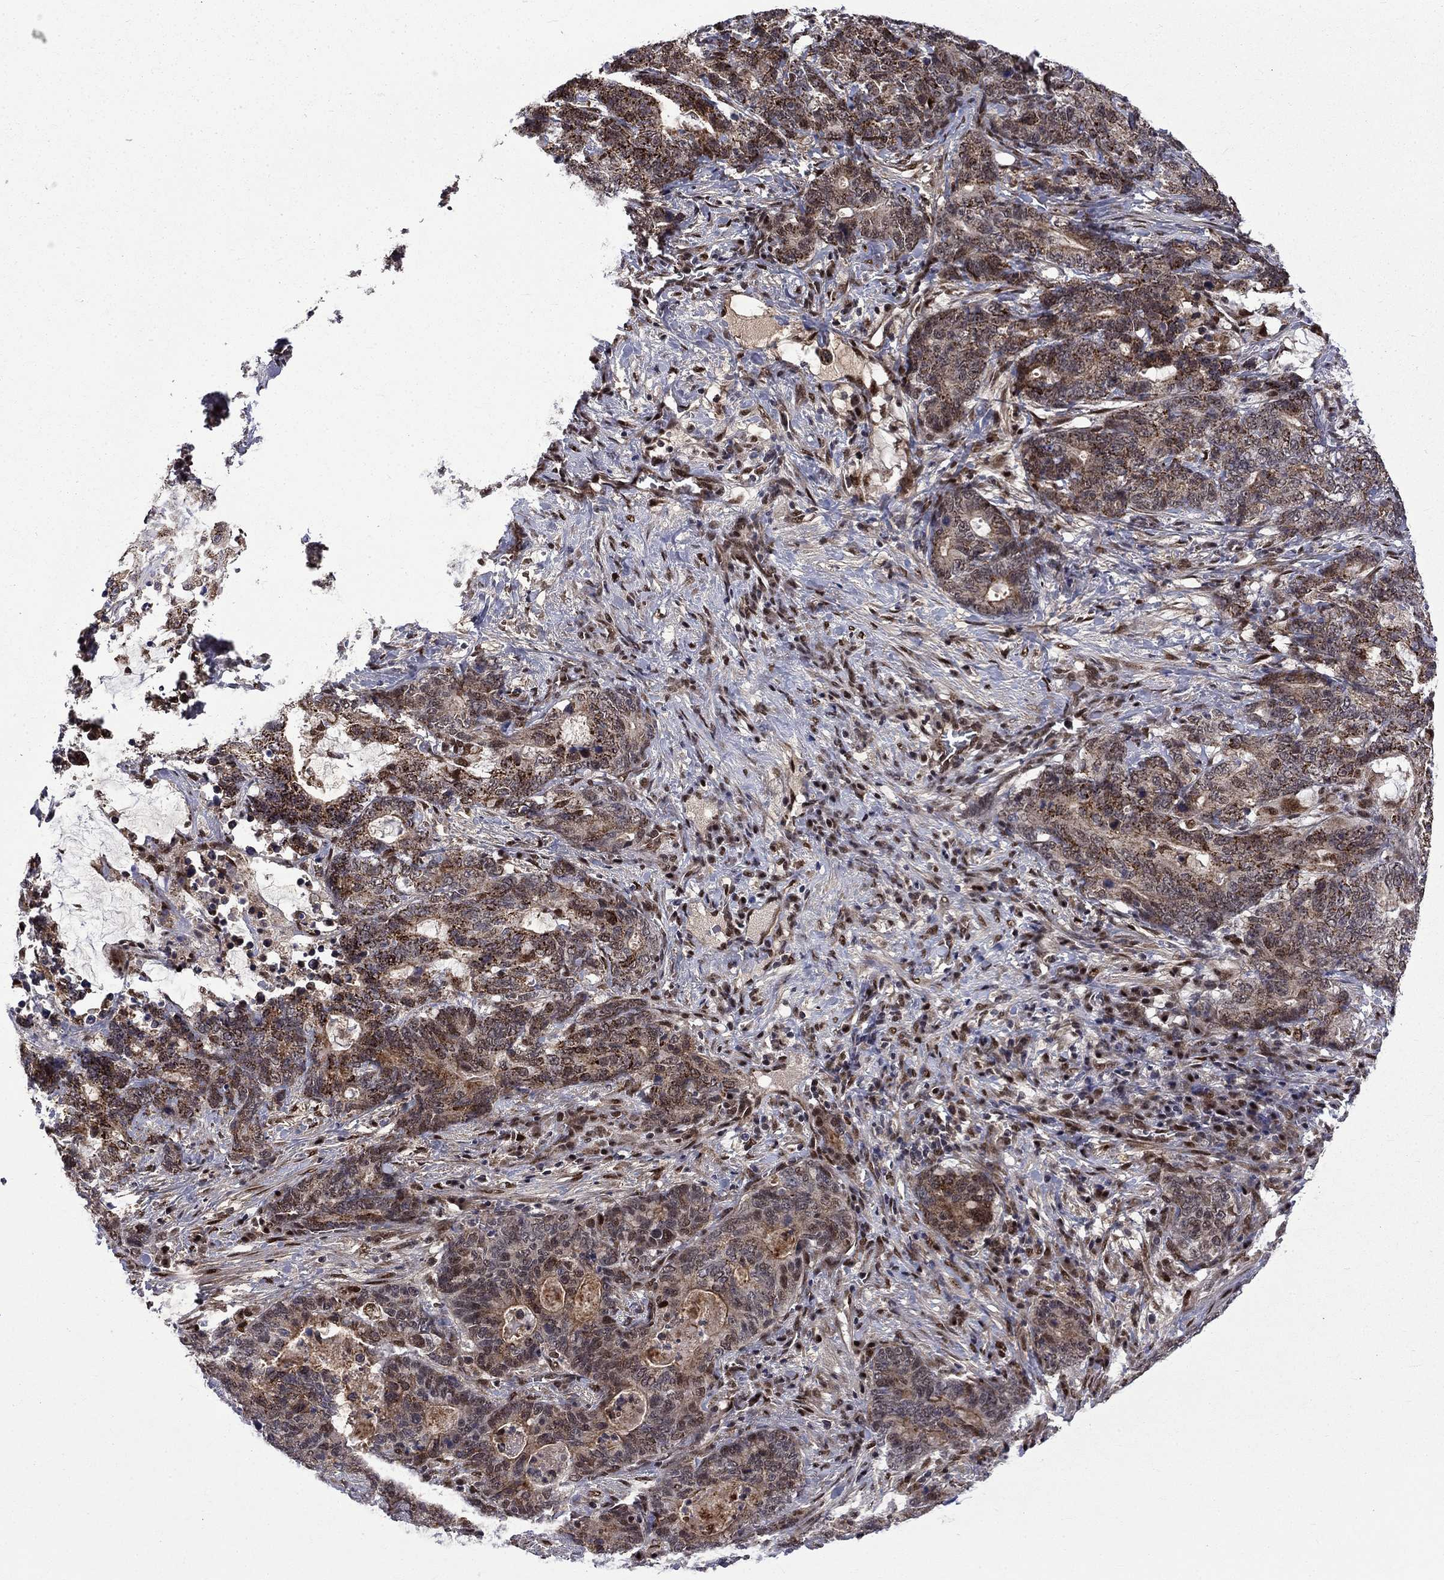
{"staining": {"intensity": "moderate", "quantity": ">75%", "location": "cytoplasmic/membranous"}, "tissue": "stomach cancer", "cell_type": "Tumor cells", "image_type": "cancer", "snomed": [{"axis": "morphology", "description": "Normal tissue, NOS"}, {"axis": "morphology", "description": "Adenocarcinoma, NOS"}, {"axis": "topography", "description": "Stomach"}], "caption": "This is an image of immunohistochemistry (IHC) staining of stomach cancer, which shows moderate positivity in the cytoplasmic/membranous of tumor cells.", "gene": "KPNA3", "patient": {"sex": "female", "age": 64}}